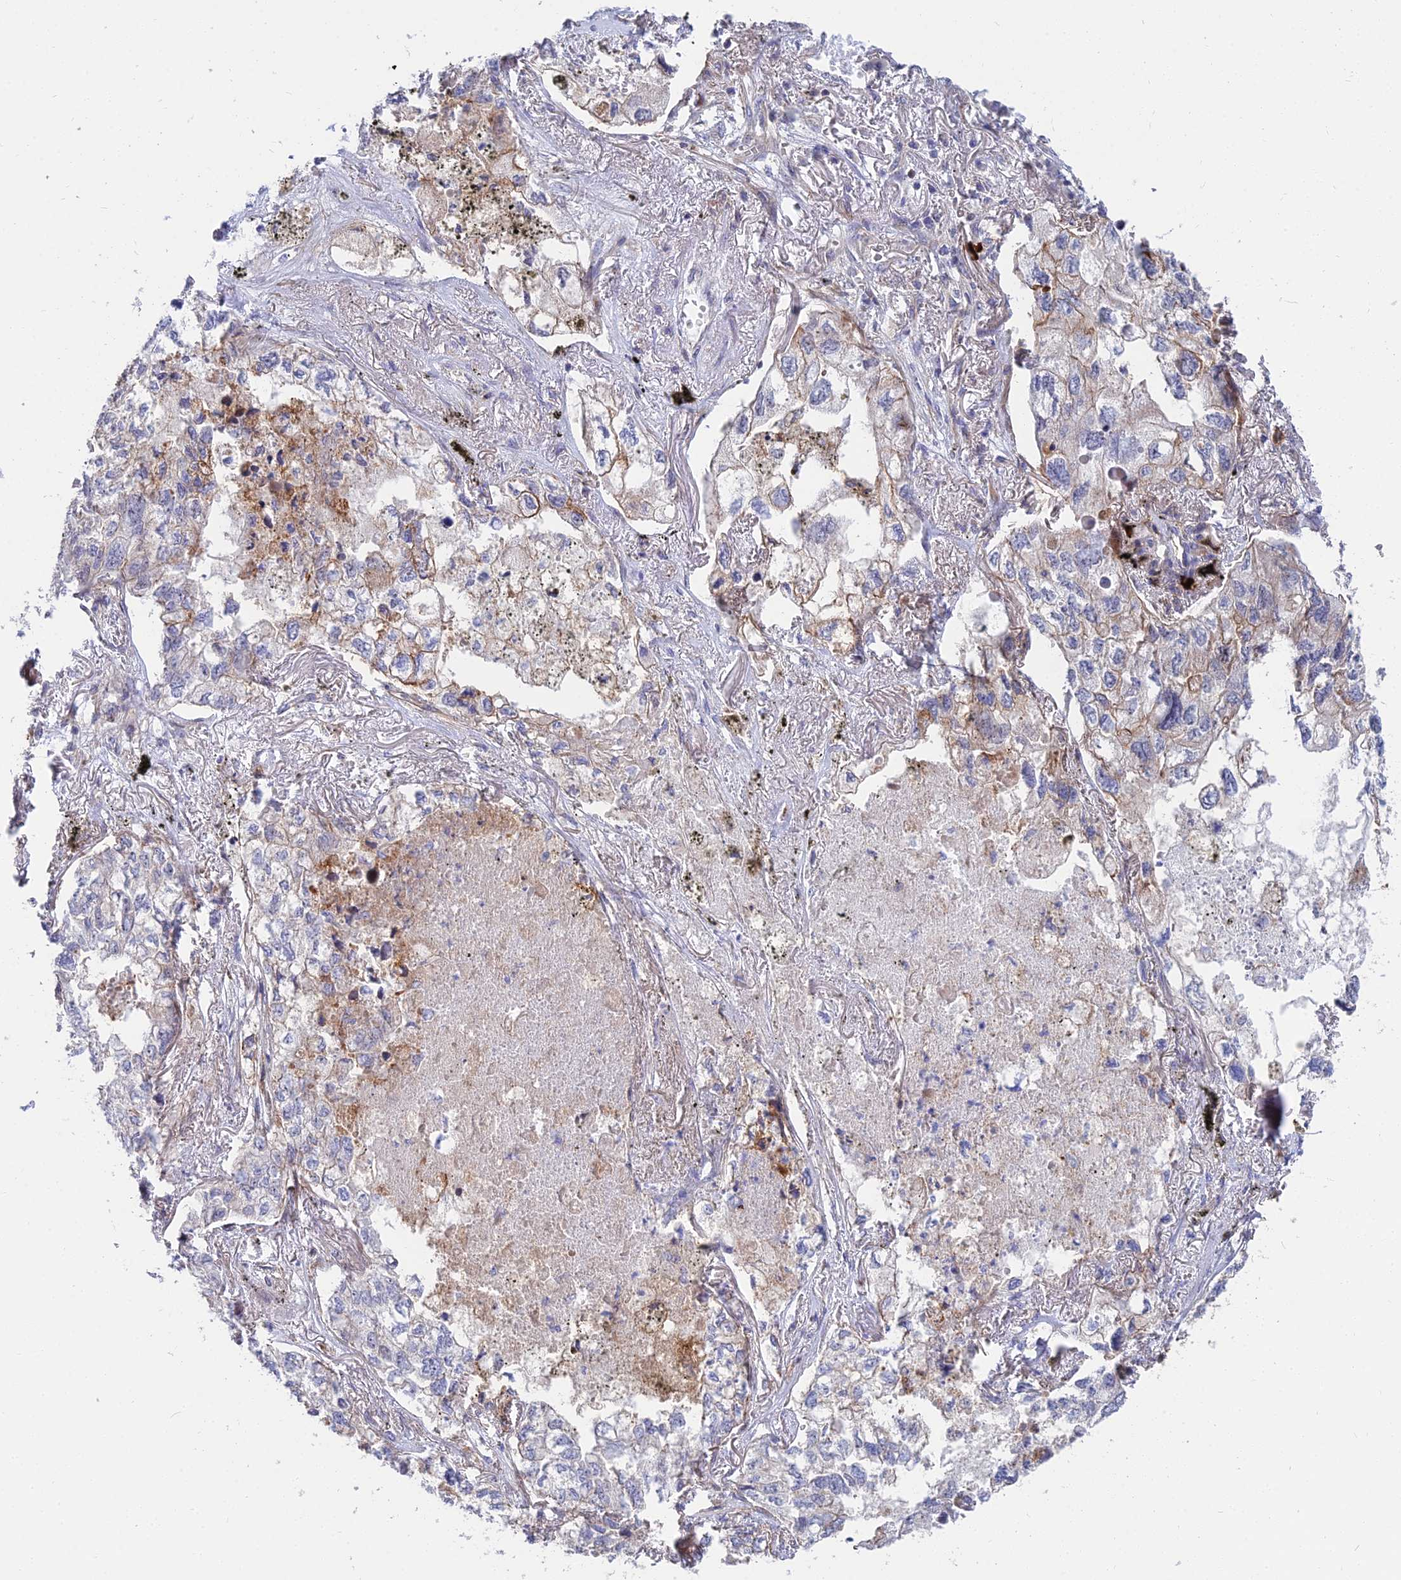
{"staining": {"intensity": "moderate", "quantity": "<25%", "location": "cytoplasmic/membranous"}, "tissue": "lung cancer", "cell_type": "Tumor cells", "image_type": "cancer", "snomed": [{"axis": "morphology", "description": "Adenocarcinoma, NOS"}, {"axis": "topography", "description": "Lung"}], "caption": "A micrograph of lung adenocarcinoma stained for a protein shows moderate cytoplasmic/membranous brown staining in tumor cells.", "gene": "TRIM43B", "patient": {"sex": "male", "age": 65}}